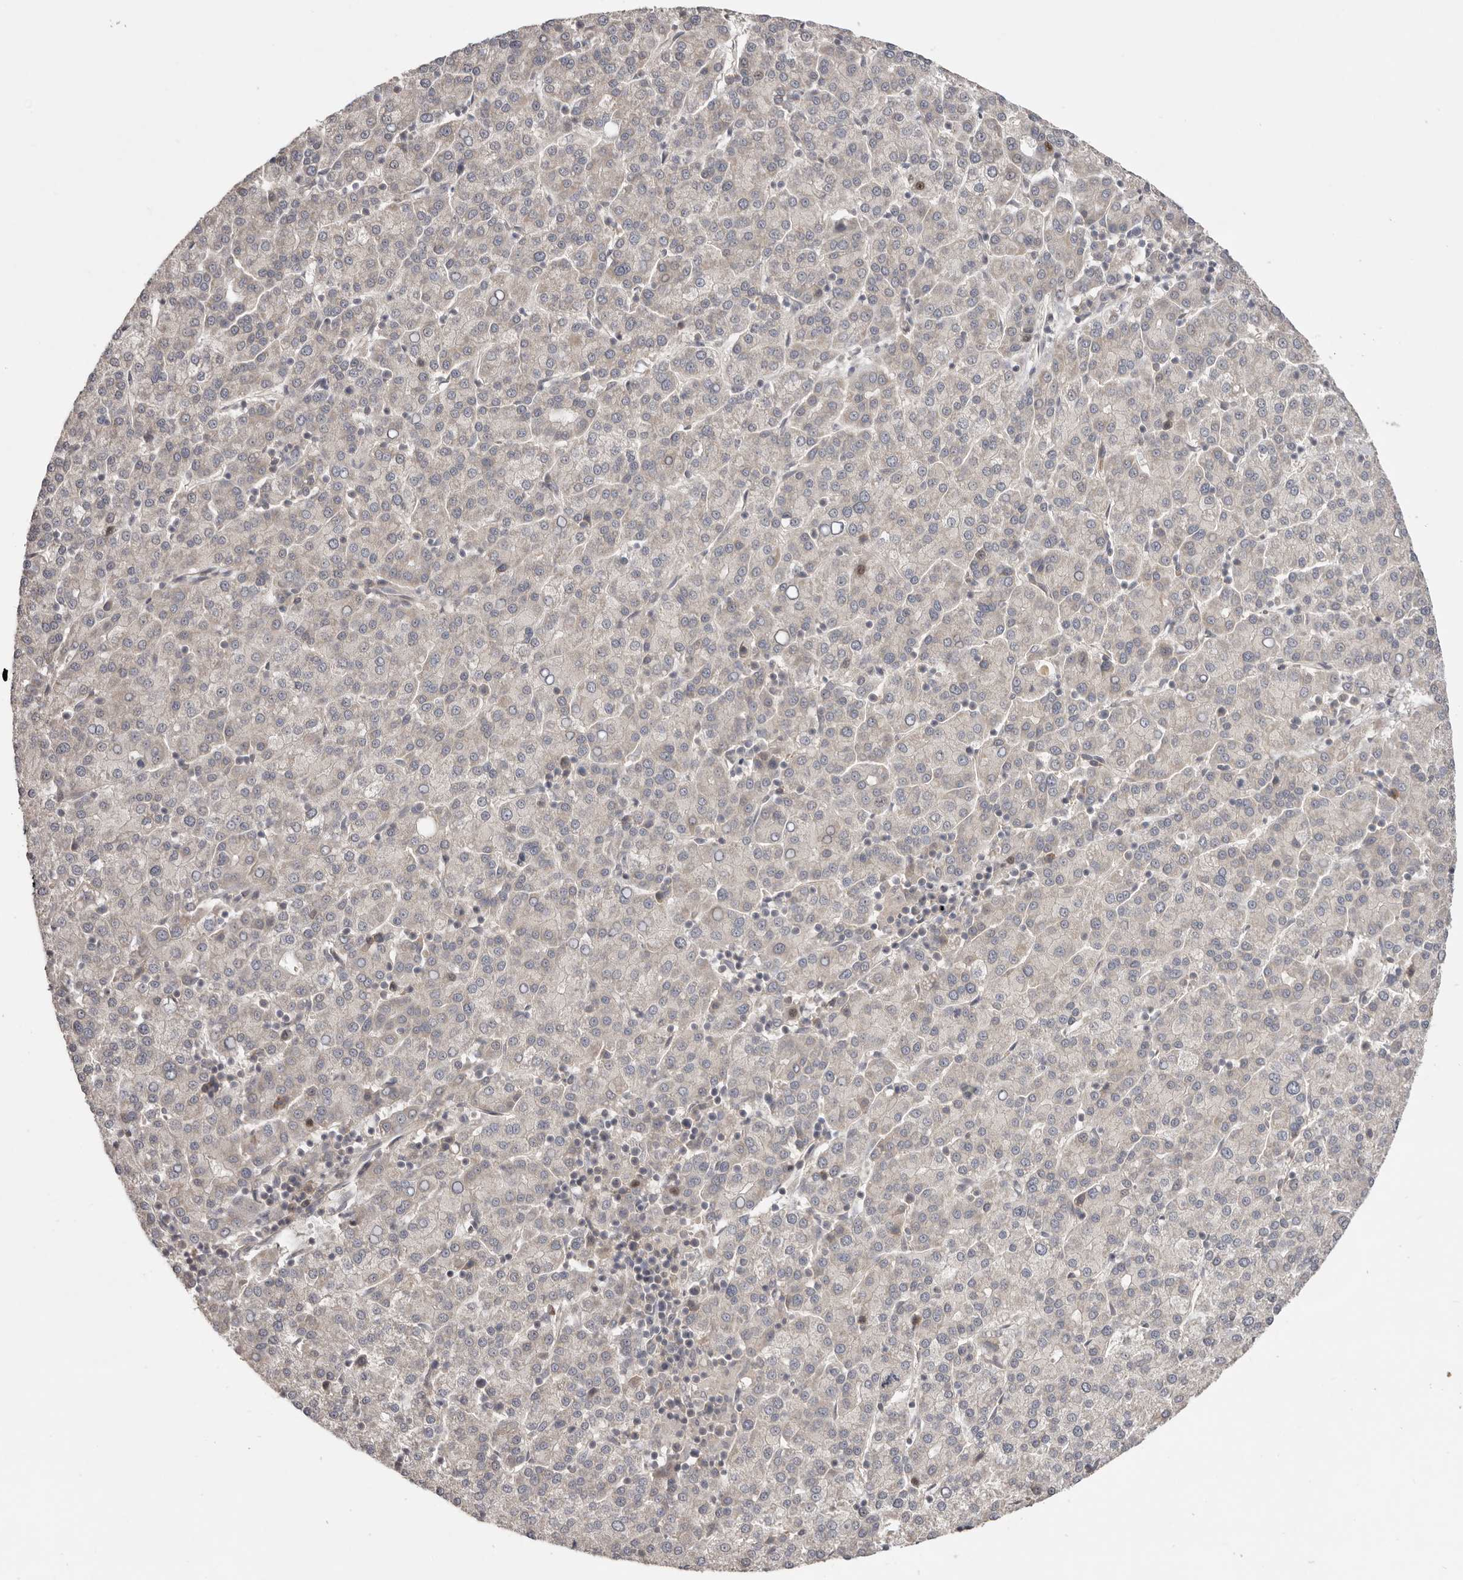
{"staining": {"intensity": "negative", "quantity": "none", "location": "none"}, "tissue": "liver cancer", "cell_type": "Tumor cells", "image_type": "cancer", "snomed": [{"axis": "morphology", "description": "Carcinoma, Hepatocellular, NOS"}, {"axis": "topography", "description": "Liver"}], "caption": "Immunohistochemistry micrograph of neoplastic tissue: human liver cancer (hepatocellular carcinoma) stained with DAB displays no significant protein positivity in tumor cells. (Stains: DAB (3,3'-diaminobenzidine) immunohistochemistry (IHC) with hematoxylin counter stain, Microscopy: brightfield microscopy at high magnification).", "gene": "NSUN4", "patient": {"sex": "female", "age": 58}}